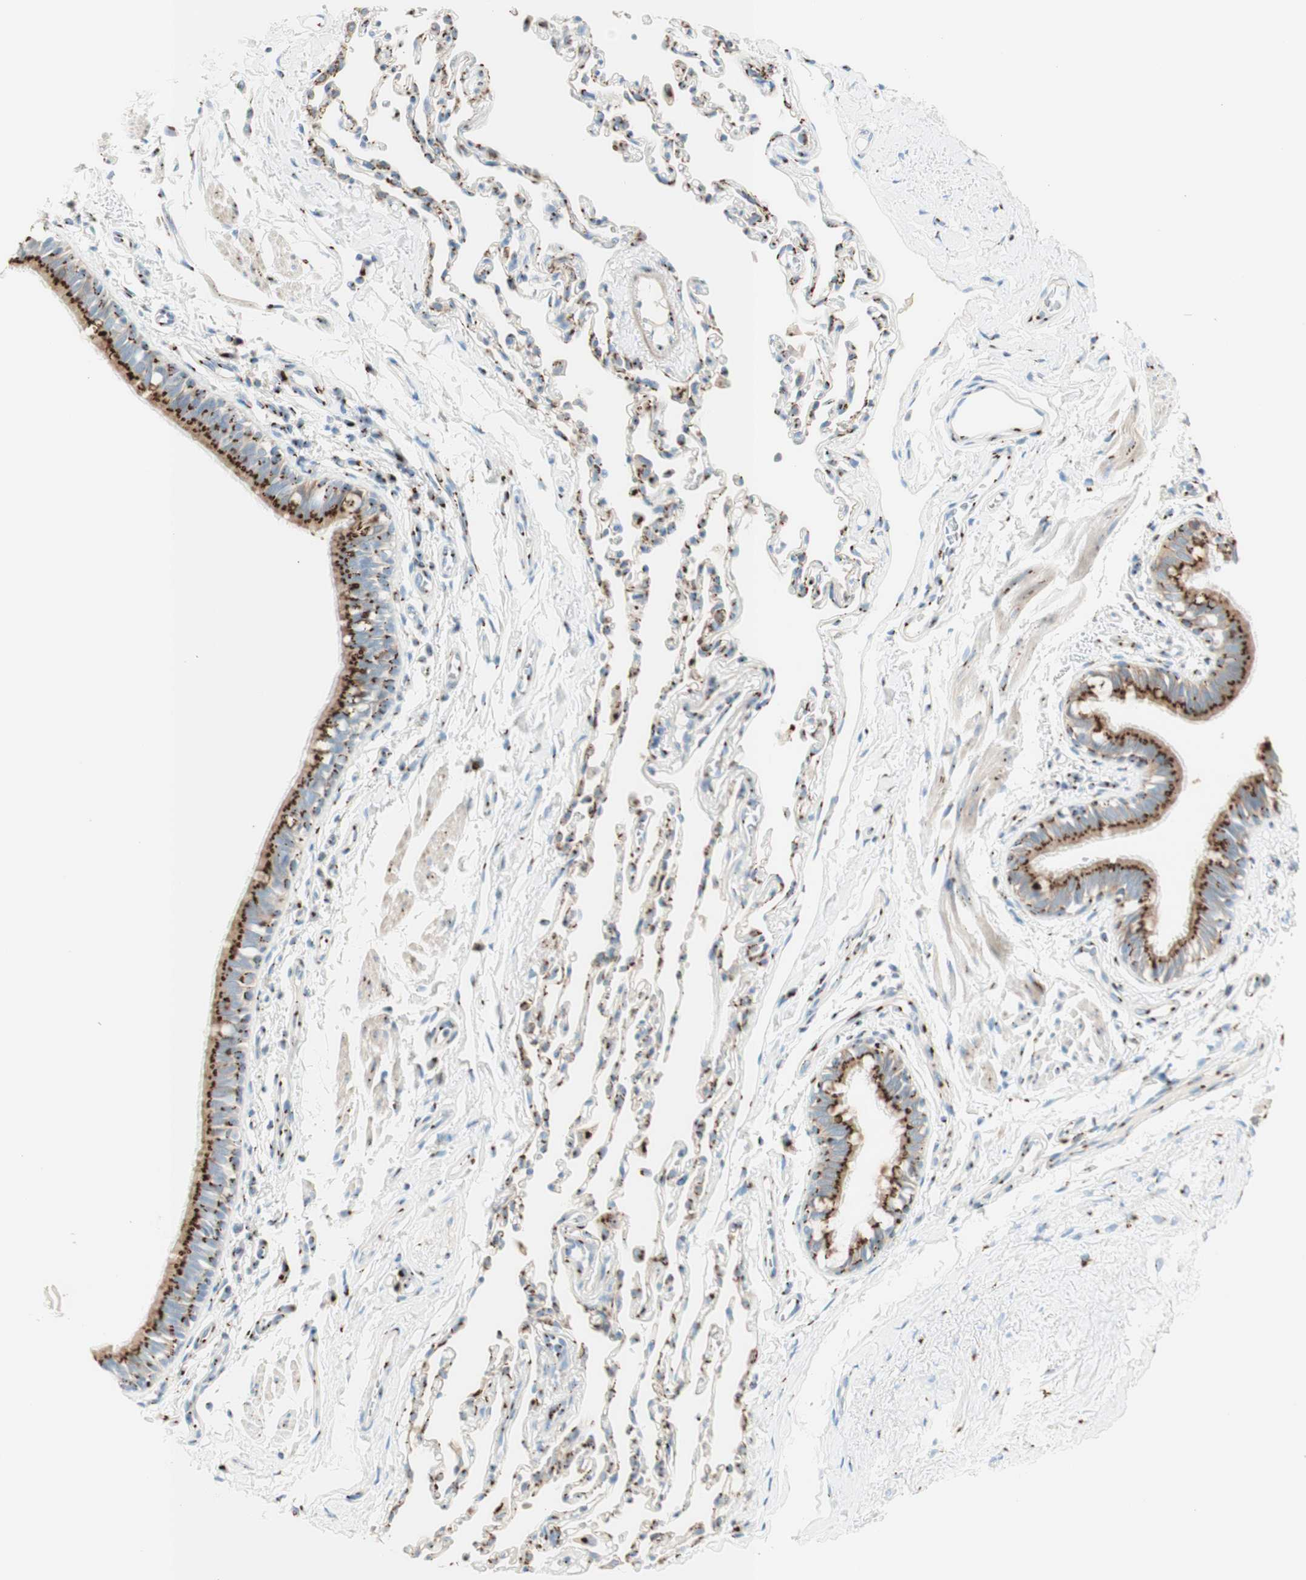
{"staining": {"intensity": "strong", "quantity": ">75%", "location": "cytoplasmic/membranous"}, "tissue": "bronchus", "cell_type": "Respiratory epithelial cells", "image_type": "normal", "snomed": [{"axis": "morphology", "description": "Normal tissue, NOS"}, {"axis": "topography", "description": "Bronchus"}, {"axis": "topography", "description": "Lung"}], "caption": "An image of bronchus stained for a protein exhibits strong cytoplasmic/membranous brown staining in respiratory epithelial cells. (Brightfield microscopy of DAB IHC at high magnification).", "gene": "GOLGB1", "patient": {"sex": "male", "age": 64}}